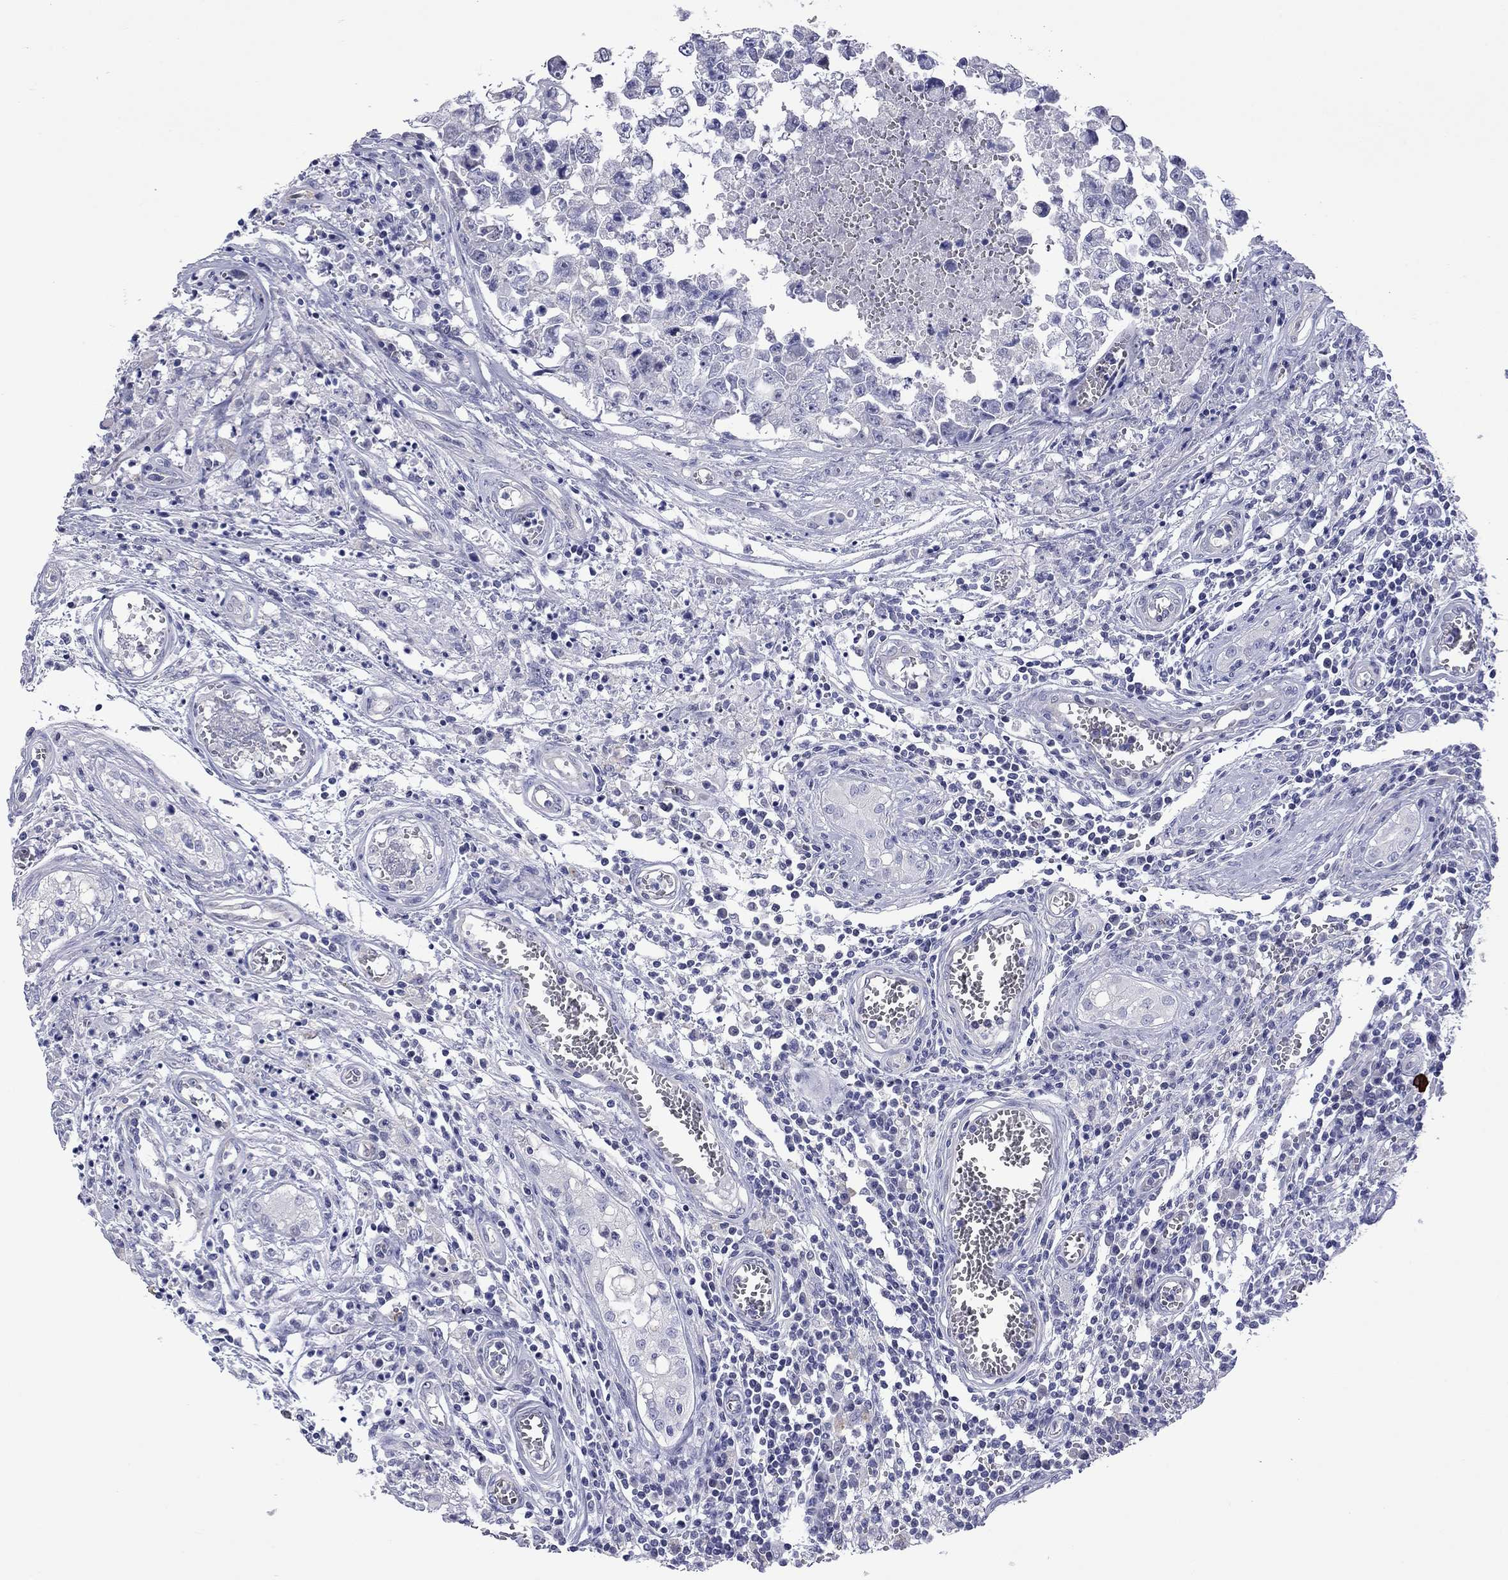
{"staining": {"intensity": "negative", "quantity": "none", "location": "none"}, "tissue": "testis cancer", "cell_type": "Tumor cells", "image_type": "cancer", "snomed": [{"axis": "morphology", "description": "Carcinoma, Embryonal, NOS"}, {"axis": "topography", "description": "Testis"}], "caption": "The image displays no significant expression in tumor cells of testis cancer (embryonal carcinoma).", "gene": "CTNNBIP1", "patient": {"sex": "male", "age": 36}}